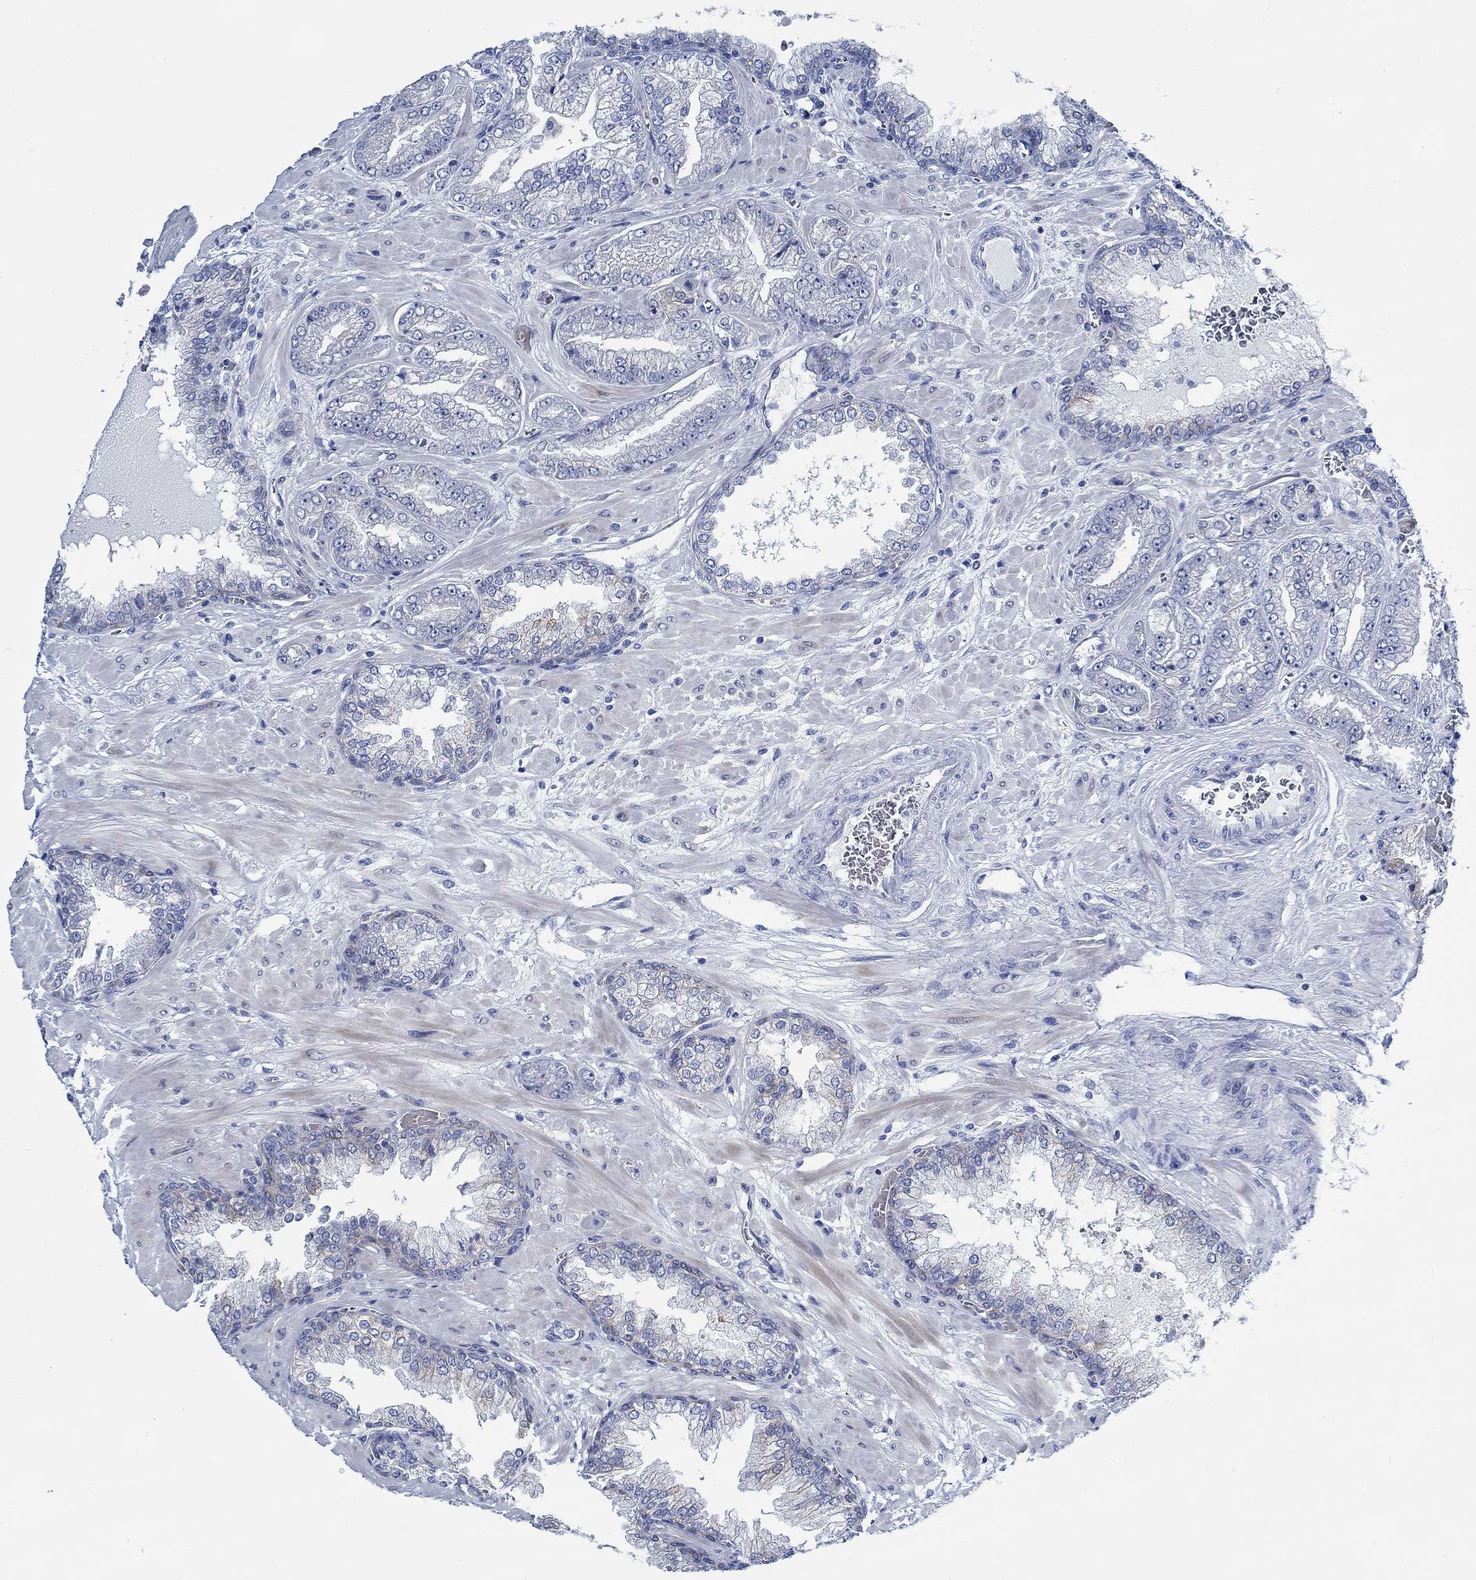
{"staining": {"intensity": "negative", "quantity": "none", "location": "none"}, "tissue": "prostate cancer", "cell_type": "Tumor cells", "image_type": "cancer", "snomed": [{"axis": "morphology", "description": "Adenocarcinoma, Low grade"}, {"axis": "topography", "description": "Prostate"}], "caption": "Tumor cells are negative for protein expression in human prostate low-grade adenocarcinoma. The staining was performed using DAB (3,3'-diaminobenzidine) to visualize the protein expression in brown, while the nuclei were stained in blue with hematoxylin (Magnification: 20x).", "gene": "SVEP1", "patient": {"sex": "male", "age": 57}}